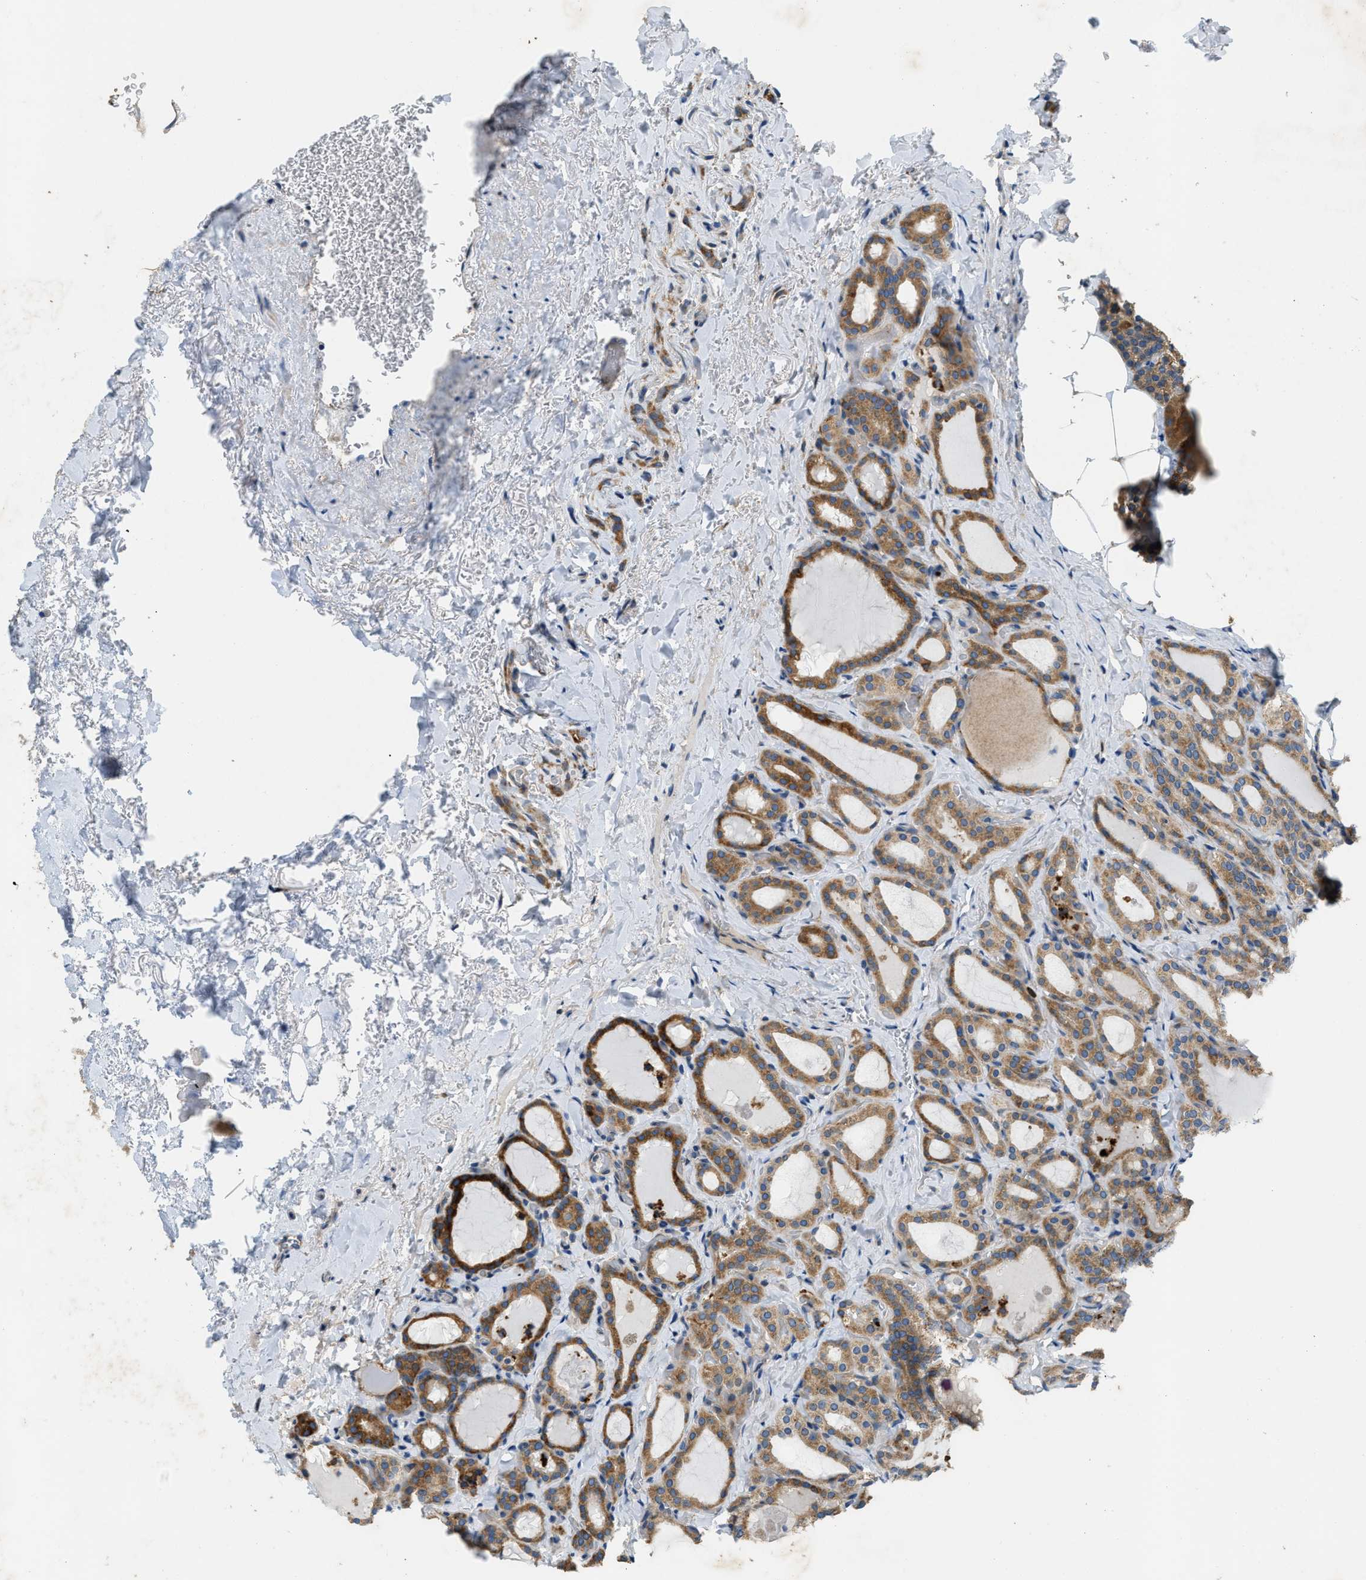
{"staining": {"intensity": "moderate", "quantity": ">75%", "location": "cytoplasmic/membranous"}, "tissue": "parathyroid gland", "cell_type": "Glandular cells", "image_type": "normal", "snomed": [{"axis": "morphology", "description": "Normal tissue, NOS"}, {"axis": "morphology", "description": "Adenoma, NOS"}, {"axis": "topography", "description": "Parathyroid gland"}], "caption": "Immunohistochemical staining of normal parathyroid gland demonstrates moderate cytoplasmic/membranous protein staining in approximately >75% of glandular cells. (DAB IHC, brown staining for protein, blue staining for nuclei).", "gene": "TMEM68", "patient": {"sex": "female", "age": 58}}